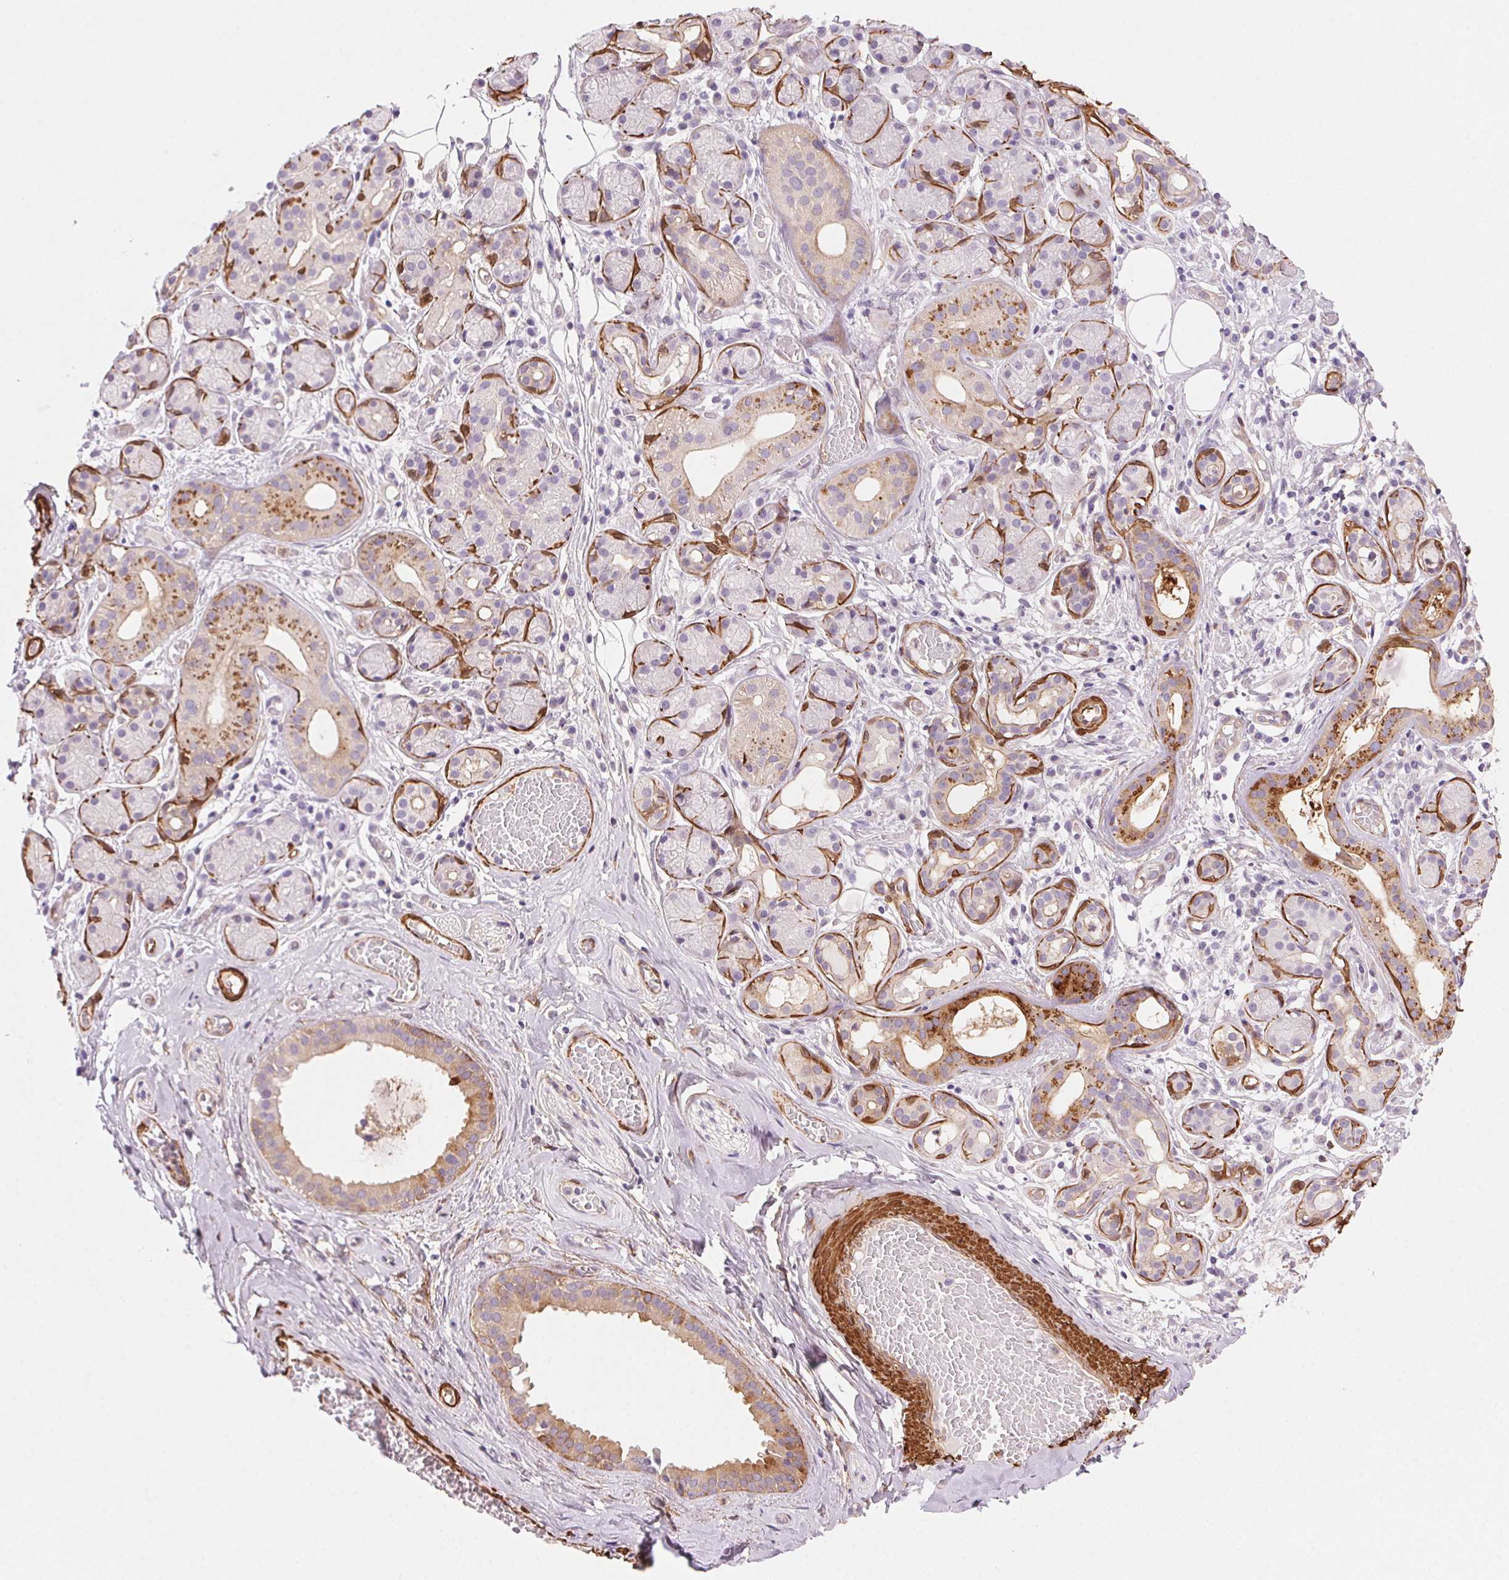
{"staining": {"intensity": "moderate", "quantity": "<25%", "location": "cytoplasmic/membranous"}, "tissue": "salivary gland", "cell_type": "Glandular cells", "image_type": "normal", "snomed": [{"axis": "morphology", "description": "Normal tissue, NOS"}, {"axis": "topography", "description": "Salivary gland"}, {"axis": "topography", "description": "Peripheral nerve tissue"}], "caption": "Protein analysis of benign salivary gland exhibits moderate cytoplasmic/membranous expression in approximately <25% of glandular cells.", "gene": "GPX8", "patient": {"sex": "male", "age": 71}}